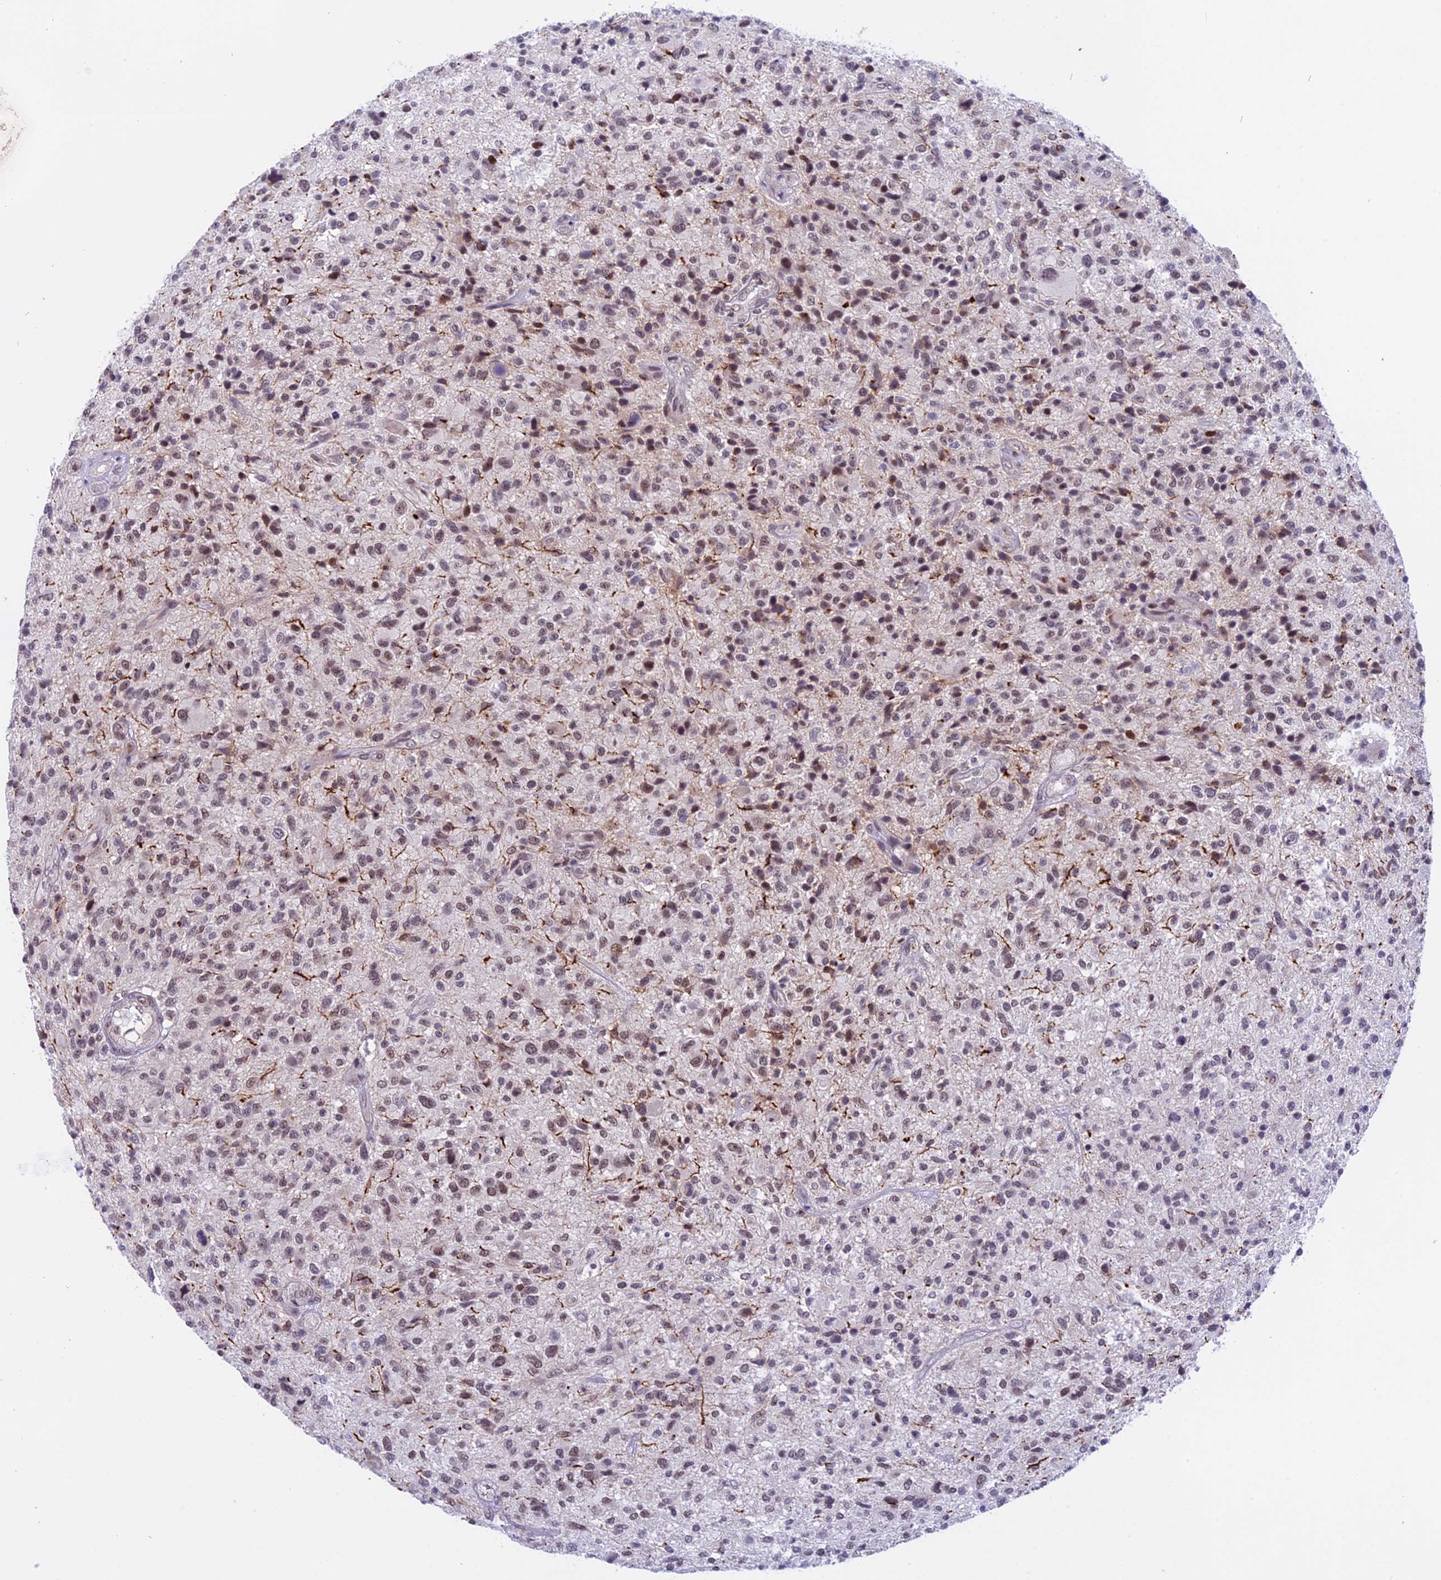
{"staining": {"intensity": "moderate", "quantity": ">75%", "location": "nuclear"}, "tissue": "glioma", "cell_type": "Tumor cells", "image_type": "cancer", "snomed": [{"axis": "morphology", "description": "Glioma, malignant, High grade"}, {"axis": "topography", "description": "Brain"}], "caption": "Brown immunohistochemical staining in human high-grade glioma (malignant) displays moderate nuclear staining in about >75% of tumor cells. The protein is shown in brown color, while the nuclei are stained blue.", "gene": "TADA3", "patient": {"sex": "male", "age": 47}}